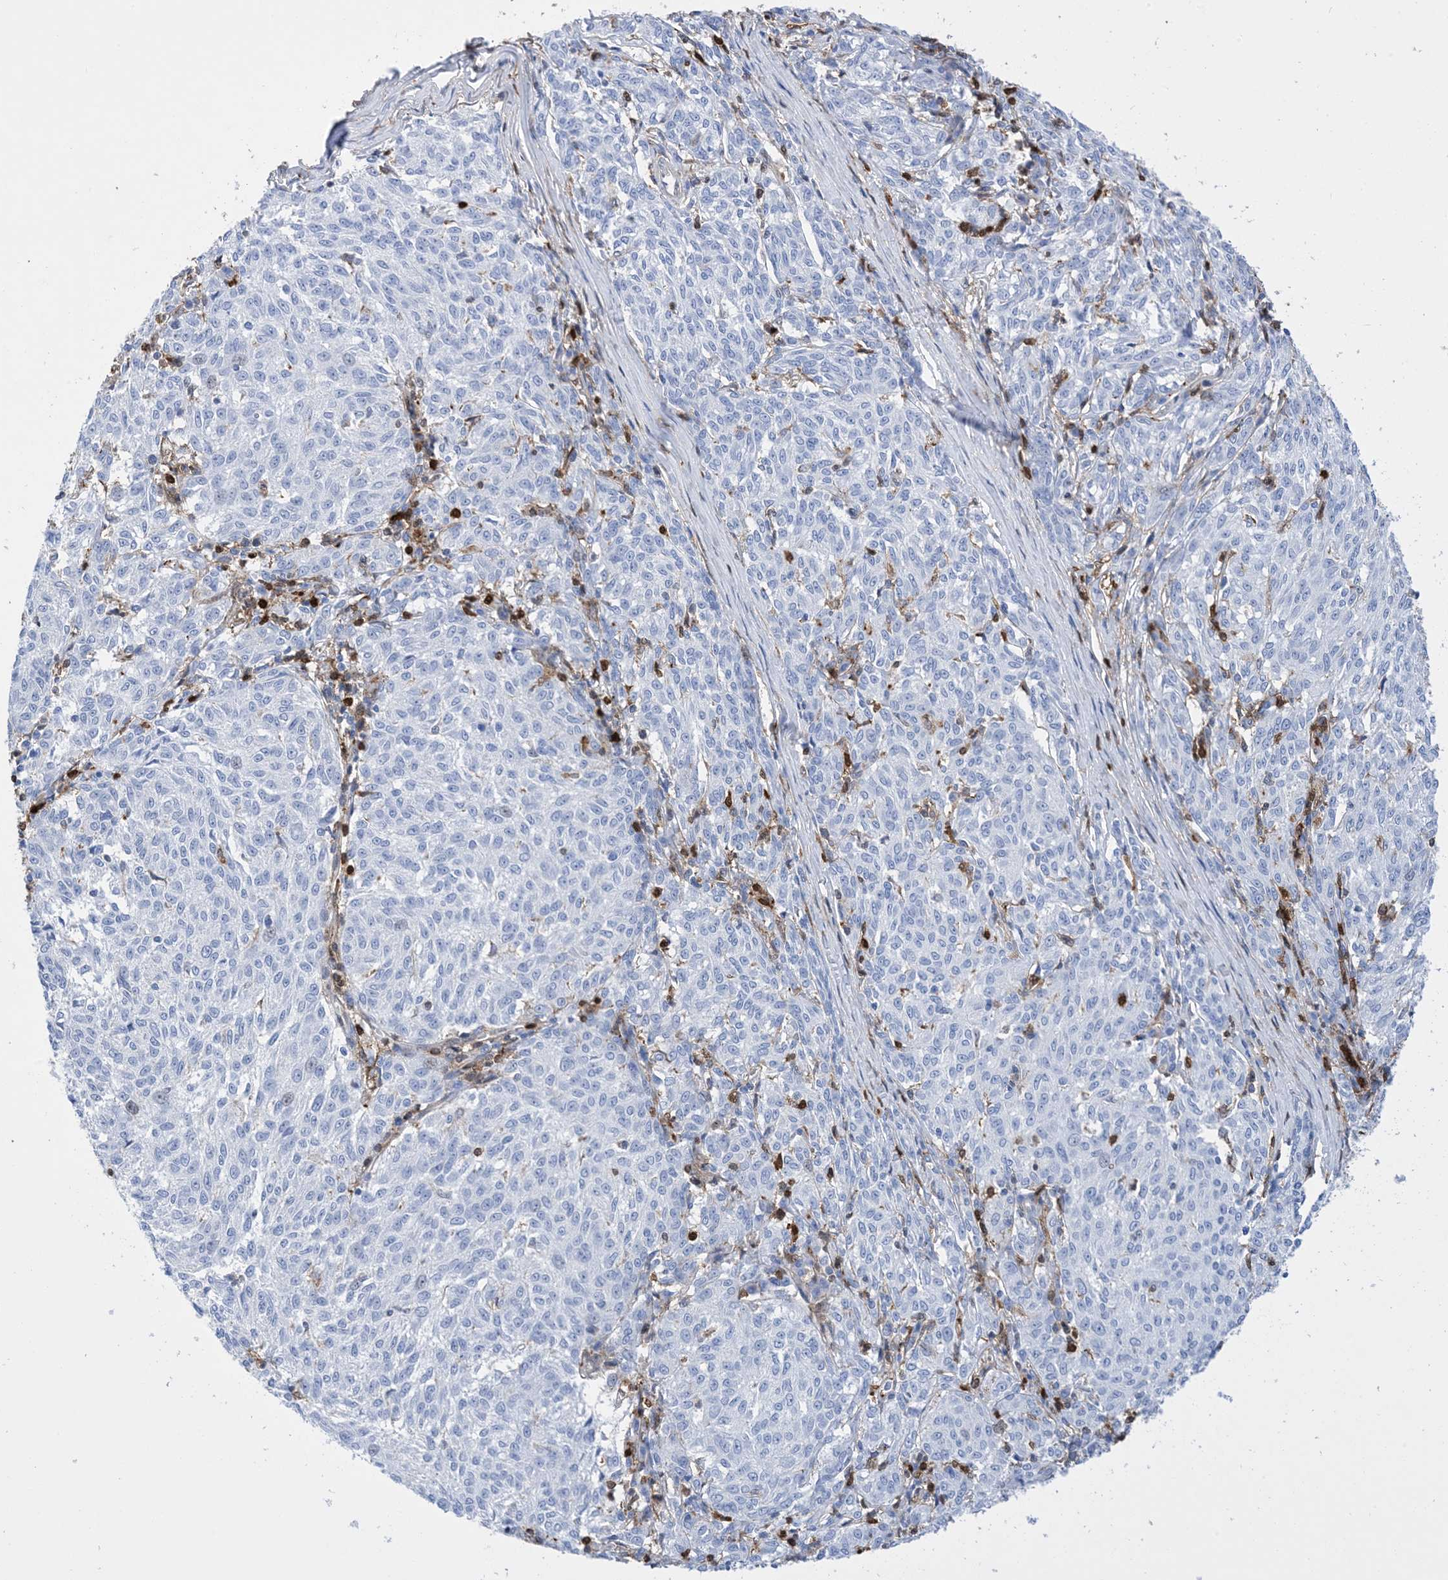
{"staining": {"intensity": "negative", "quantity": "none", "location": "none"}, "tissue": "melanoma", "cell_type": "Tumor cells", "image_type": "cancer", "snomed": [{"axis": "morphology", "description": "Malignant melanoma, NOS"}, {"axis": "topography", "description": "Skin"}], "caption": "Tumor cells are negative for protein expression in human malignant melanoma.", "gene": "ANXA1", "patient": {"sex": "female", "age": 72}}